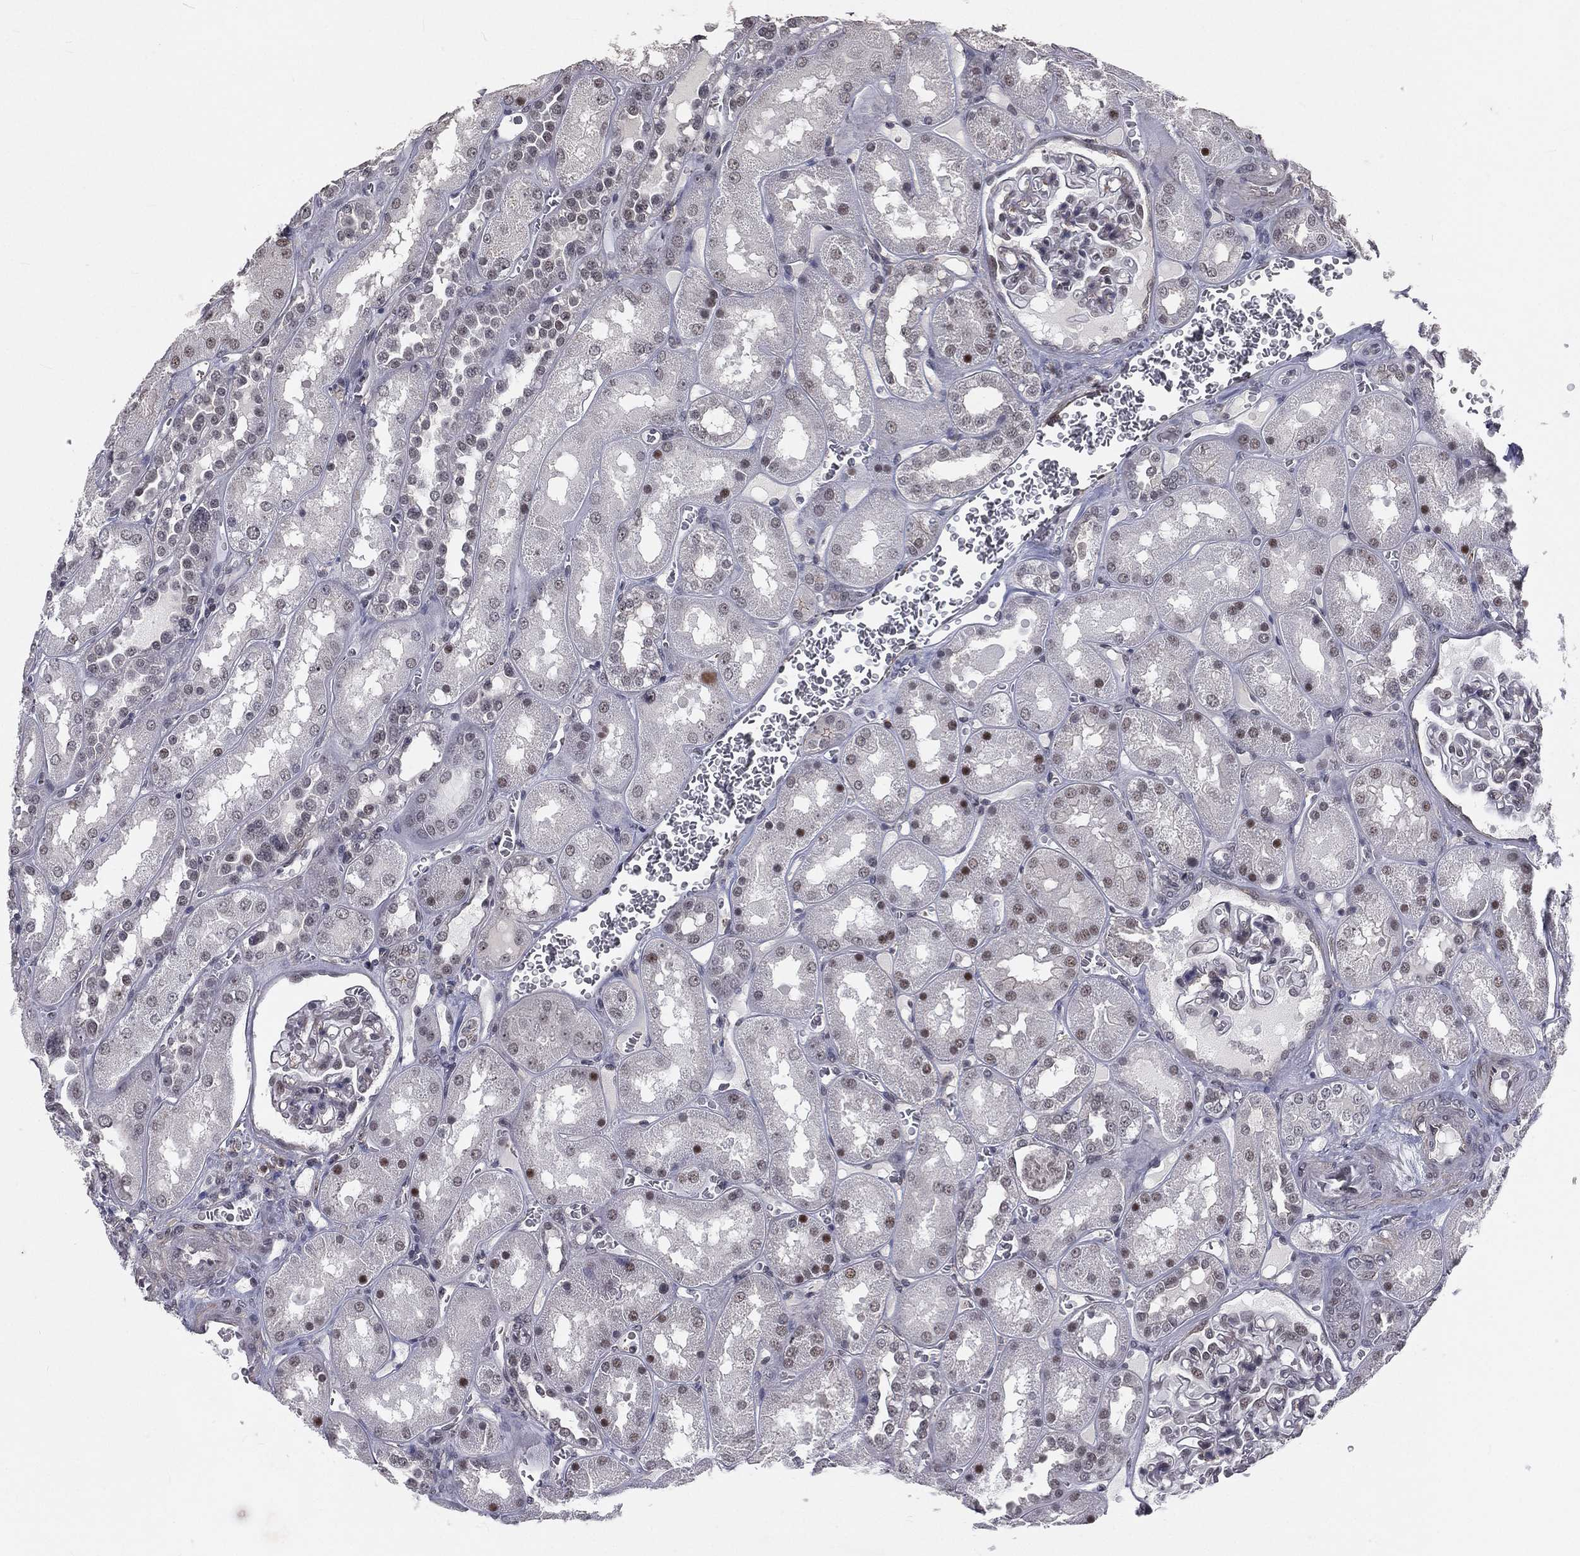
{"staining": {"intensity": "moderate", "quantity": "<25%", "location": "nuclear"}, "tissue": "kidney", "cell_type": "Cells in glomeruli", "image_type": "normal", "snomed": [{"axis": "morphology", "description": "Normal tissue, NOS"}, {"axis": "topography", "description": "Kidney"}], "caption": "A brown stain labels moderate nuclear staining of a protein in cells in glomeruli of benign kidney.", "gene": "MORC2", "patient": {"sex": "male", "age": 73}}